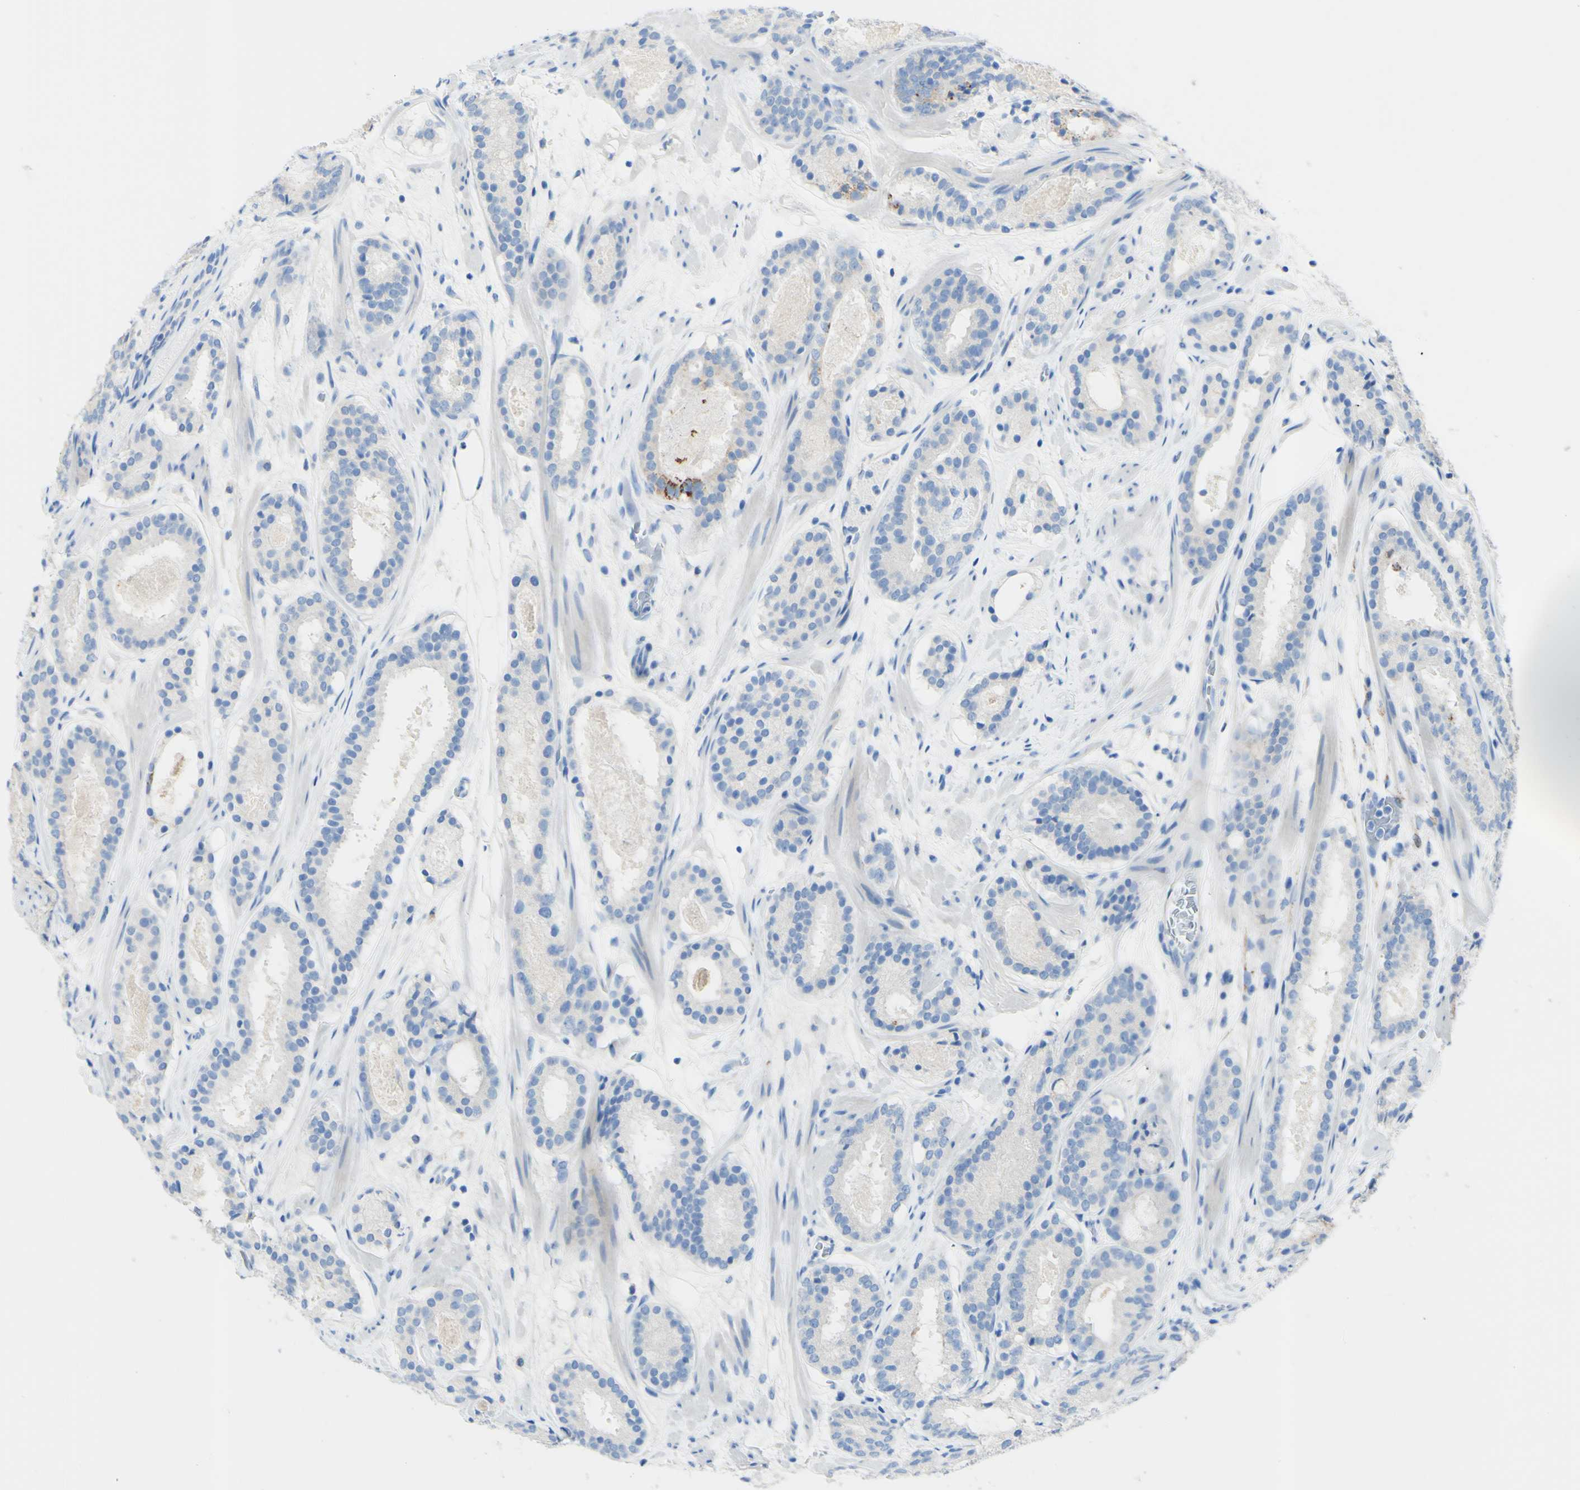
{"staining": {"intensity": "negative", "quantity": "none", "location": "none"}, "tissue": "prostate cancer", "cell_type": "Tumor cells", "image_type": "cancer", "snomed": [{"axis": "morphology", "description": "Adenocarcinoma, Low grade"}, {"axis": "topography", "description": "Prostate"}], "caption": "This is a micrograph of immunohistochemistry (IHC) staining of prostate low-grade adenocarcinoma, which shows no staining in tumor cells.", "gene": "FGF4", "patient": {"sex": "male", "age": 69}}